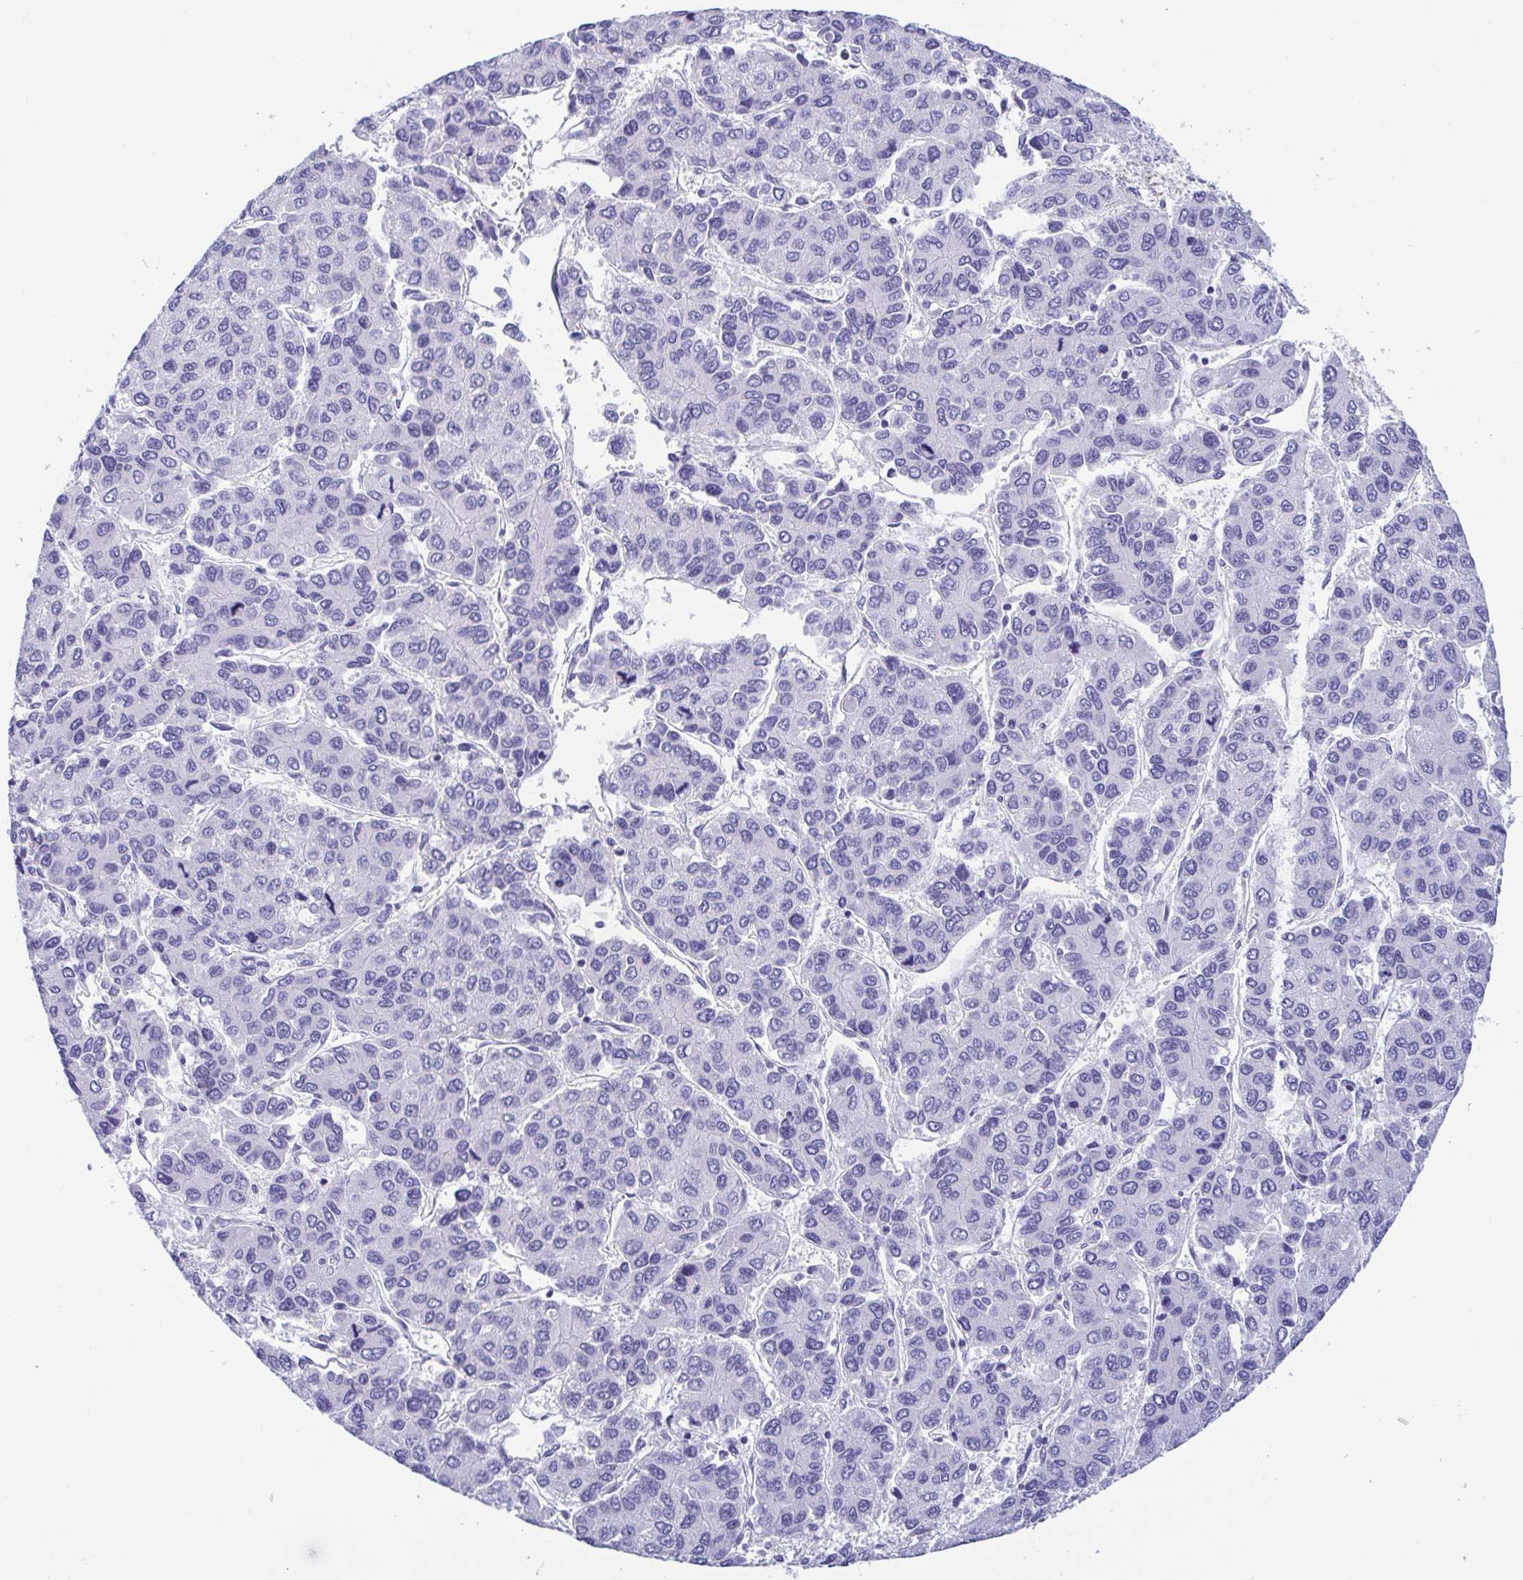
{"staining": {"intensity": "negative", "quantity": "none", "location": "none"}, "tissue": "liver cancer", "cell_type": "Tumor cells", "image_type": "cancer", "snomed": [{"axis": "morphology", "description": "Carcinoma, Hepatocellular, NOS"}, {"axis": "topography", "description": "Liver"}], "caption": "Liver cancer (hepatocellular carcinoma) was stained to show a protein in brown. There is no significant expression in tumor cells.", "gene": "TREH", "patient": {"sex": "female", "age": 66}}